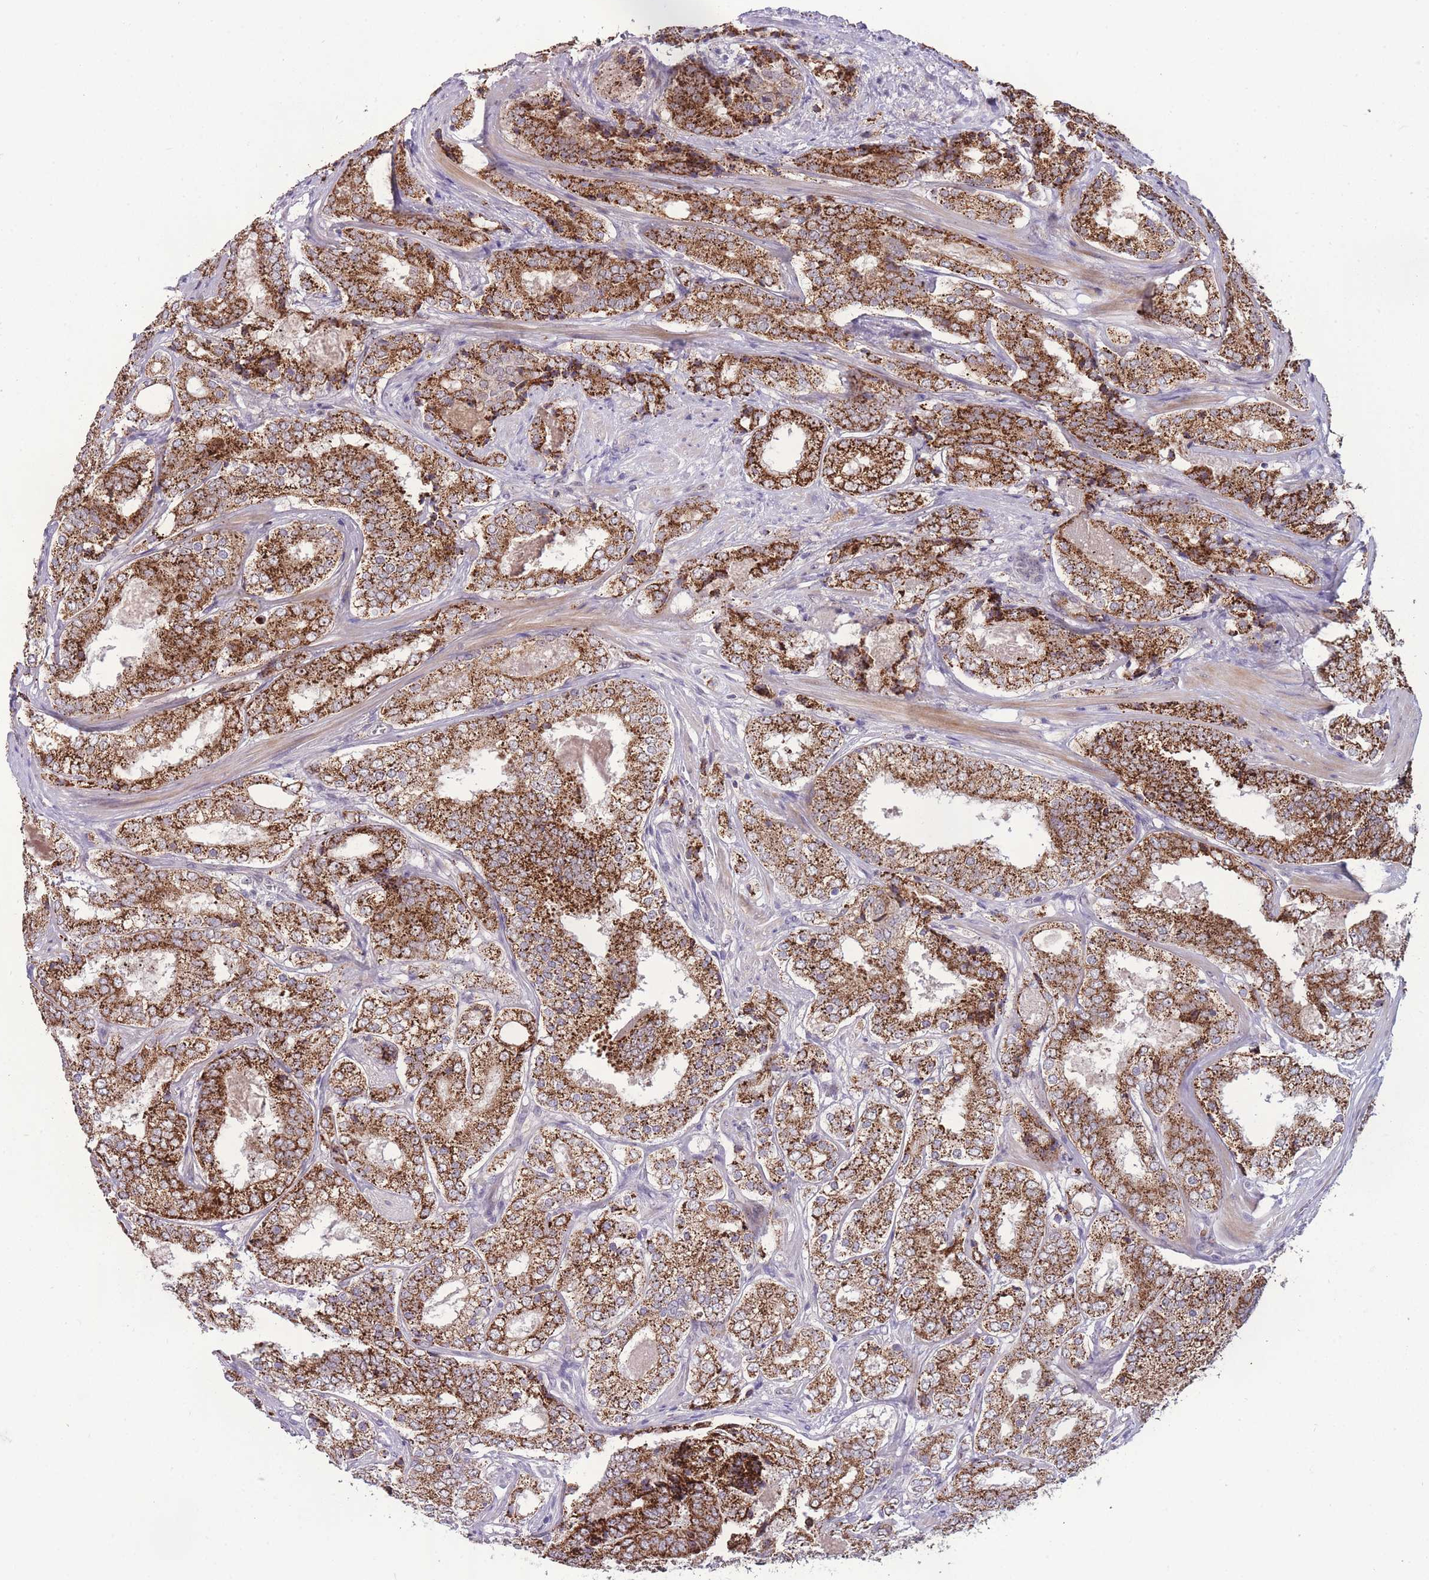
{"staining": {"intensity": "strong", "quantity": ">75%", "location": "cytoplasmic/membranous"}, "tissue": "prostate cancer", "cell_type": "Tumor cells", "image_type": "cancer", "snomed": [{"axis": "morphology", "description": "Adenocarcinoma, High grade"}, {"axis": "topography", "description": "Prostate"}], "caption": "Adenocarcinoma (high-grade) (prostate) was stained to show a protein in brown. There is high levels of strong cytoplasmic/membranous positivity in about >75% of tumor cells.", "gene": "MCIDAS", "patient": {"sex": "male", "age": 63}}